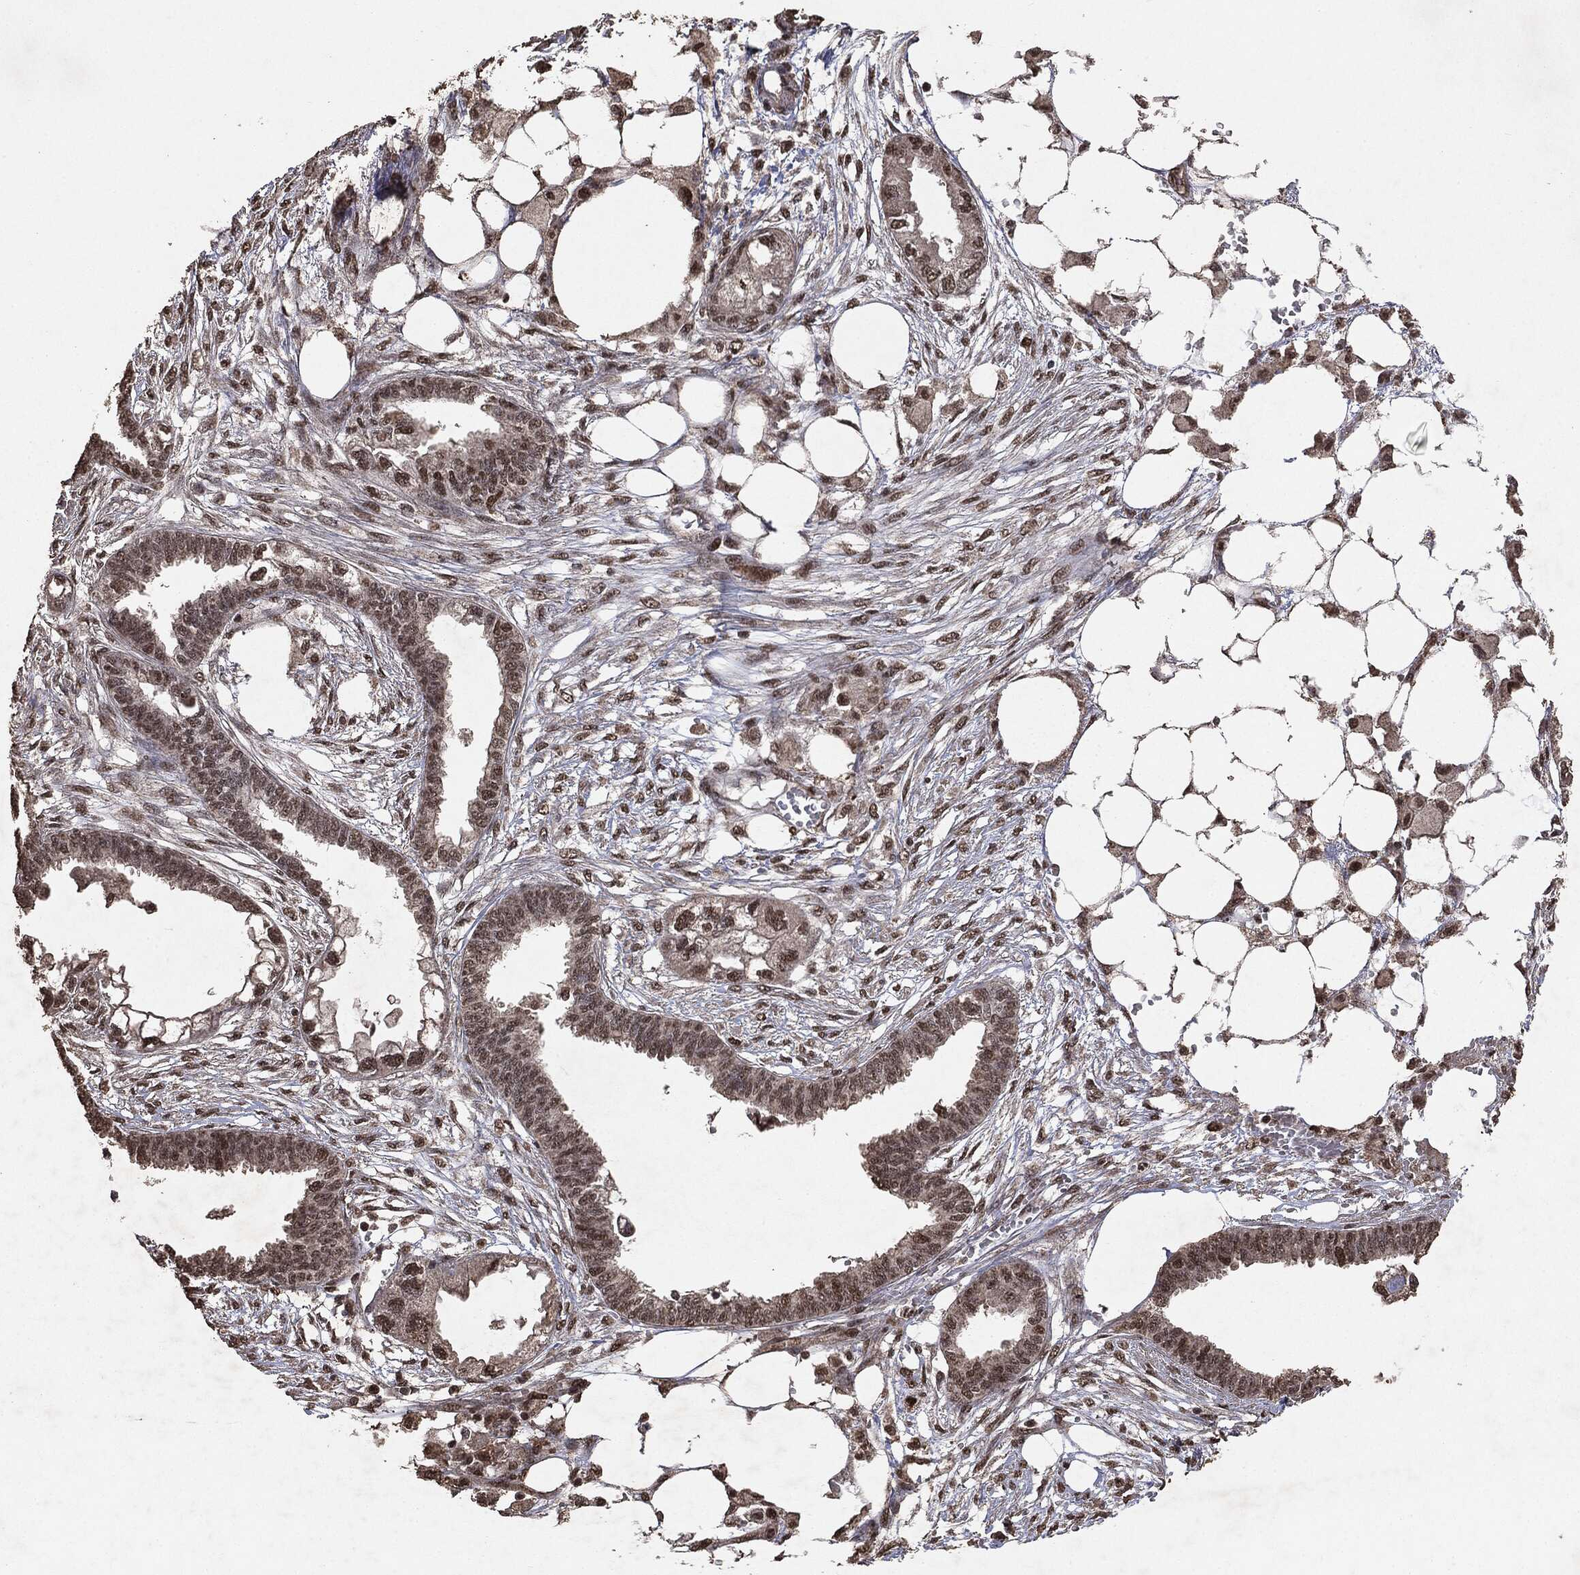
{"staining": {"intensity": "weak", "quantity": "25%-75%", "location": "nuclear"}, "tissue": "endometrial cancer", "cell_type": "Tumor cells", "image_type": "cancer", "snomed": [{"axis": "morphology", "description": "Adenocarcinoma, NOS"}, {"axis": "morphology", "description": "Adenocarcinoma, metastatic, NOS"}, {"axis": "topography", "description": "Adipose tissue"}, {"axis": "topography", "description": "Endometrium"}], "caption": "The photomicrograph displays a brown stain indicating the presence of a protein in the nuclear of tumor cells in metastatic adenocarcinoma (endometrial).", "gene": "RAD18", "patient": {"sex": "female", "age": 67}}